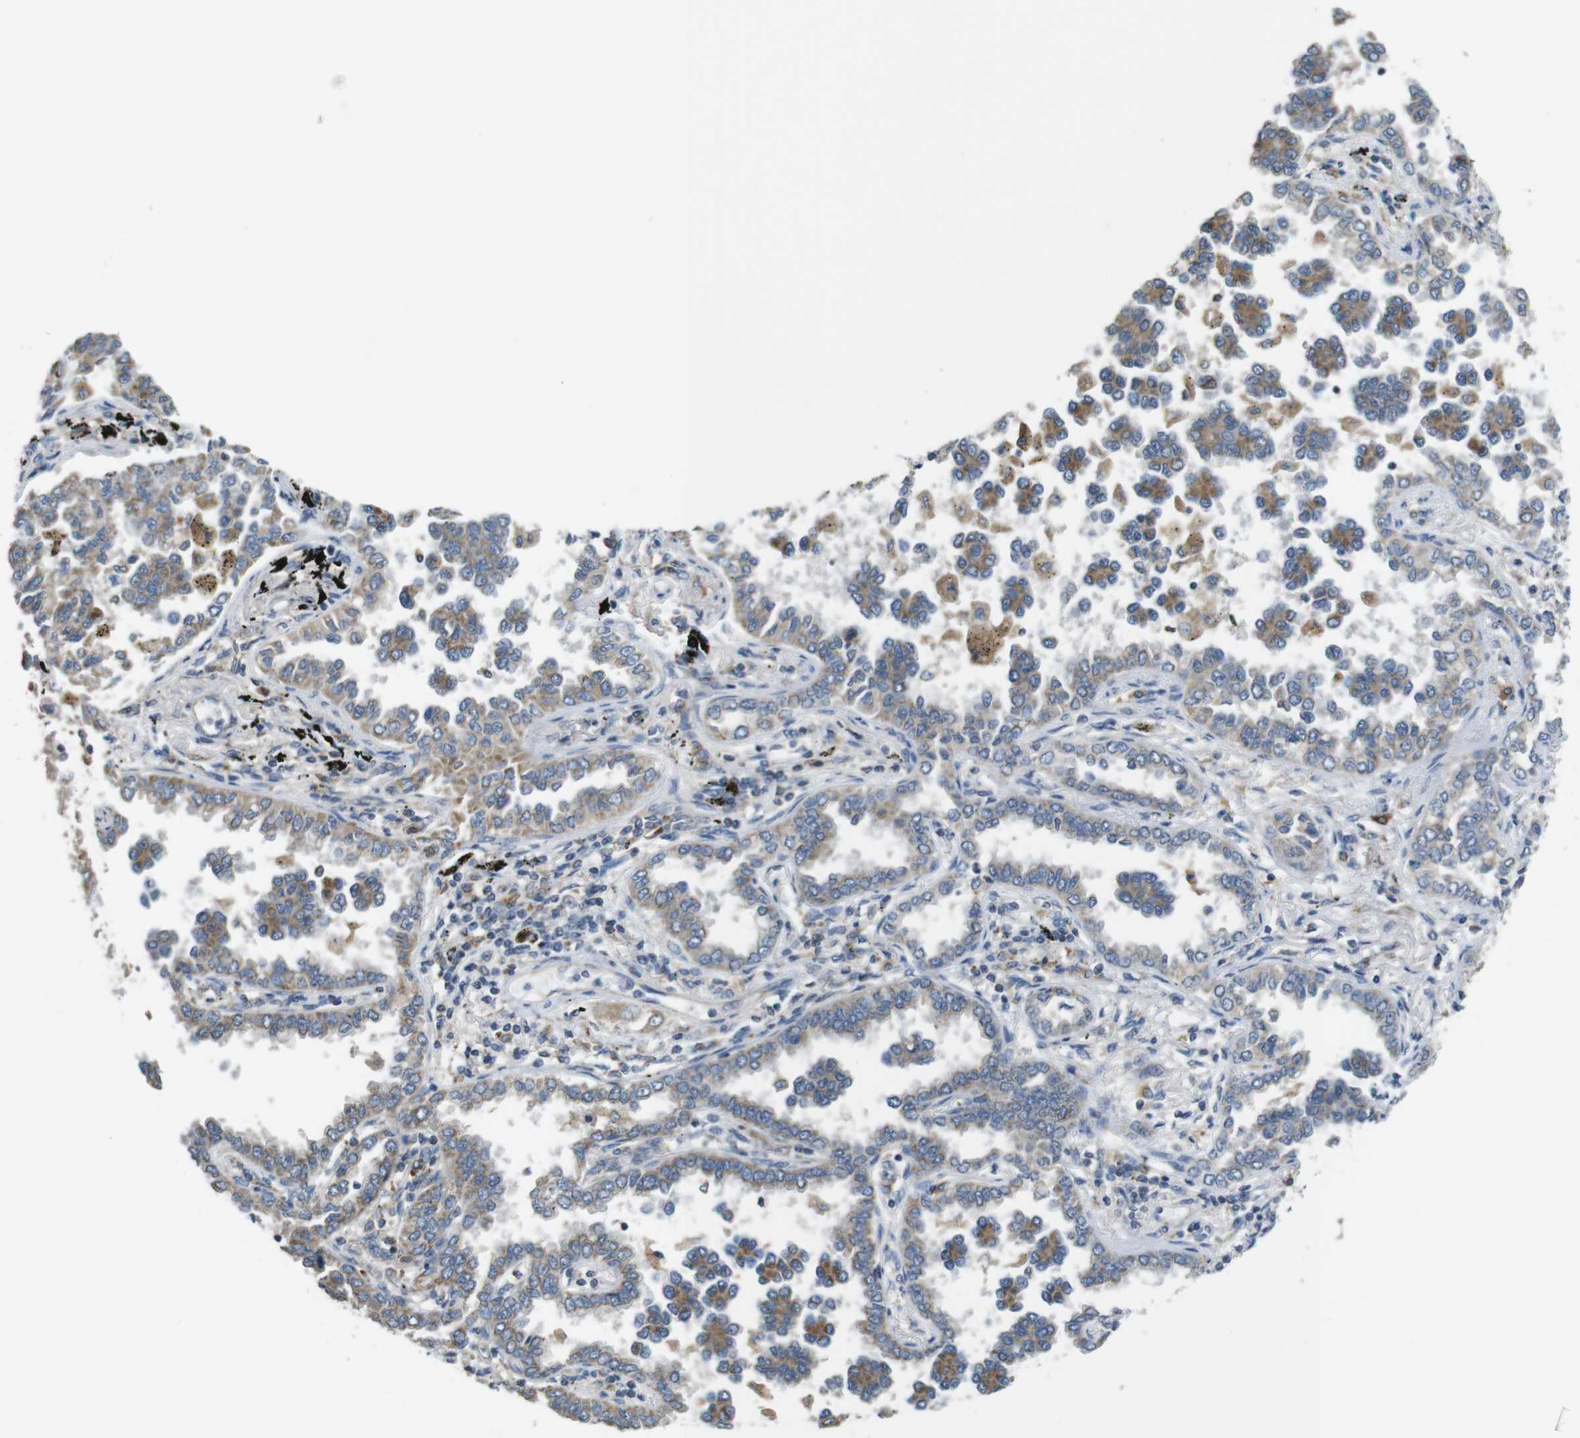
{"staining": {"intensity": "moderate", "quantity": "25%-75%", "location": "cytoplasmic/membranous"}, "tissue": "lung cancer", "cell_type": "Tumor cells", "image_type": "cancer", "snomed": [{"axis": "morphology", "description": "Normal tissue, NOS"}, {"axis": "morphology", "description": "Adenocarcinoma, NOS"}, {"axis": "topography", "description": "Lung"}], "caption": "High-magnification brightfield microscopy of adenocarcinoma (lung) stained with DAB (brown) and counterstained with hematoxylin (blue). tumor cells exhibit moderate cytoplasmic/membranous positivity is appreciated in about25%-75% of cells. Nuclei are stained in blue.", "gene": "CALHM2", "patient": {"sex": "male", "age": 59}}